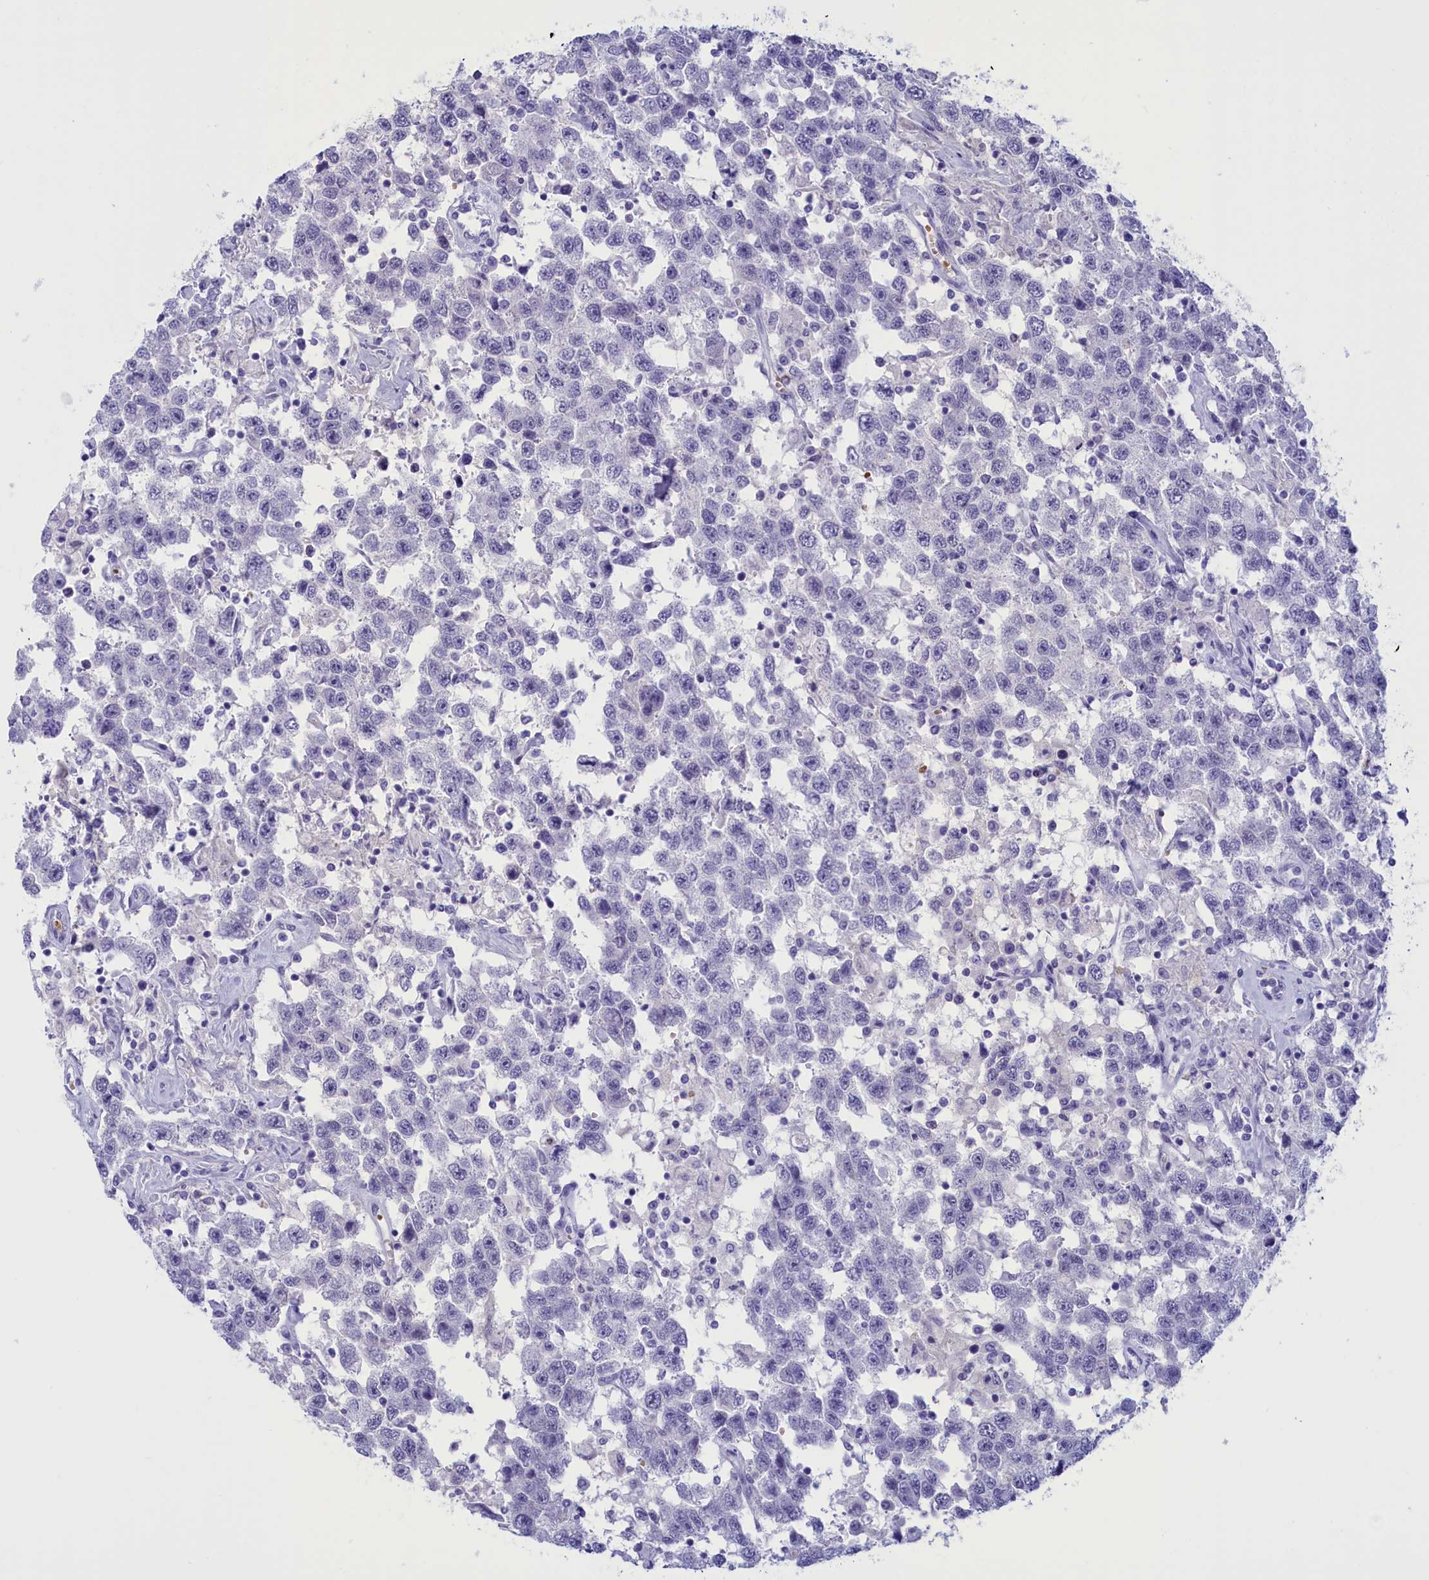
{"staining": {"intensity": "negative", "quantity": "none", "location": "none"}, "tissue": "testis cancer", "cell_type": "Tumor cells", "image_type": "cancer", "snomed": [{"axis": "morphology", "description": "Seminoma, NOS"}, {"axis": "topography", "description": "Testis"}], "caption": "DAB immunohistochemical staining of human testis seminoma shows no significant expression in tumor cells.", "gene": "GAPDHS", "patient": {"sex": "male", "age": 41}}